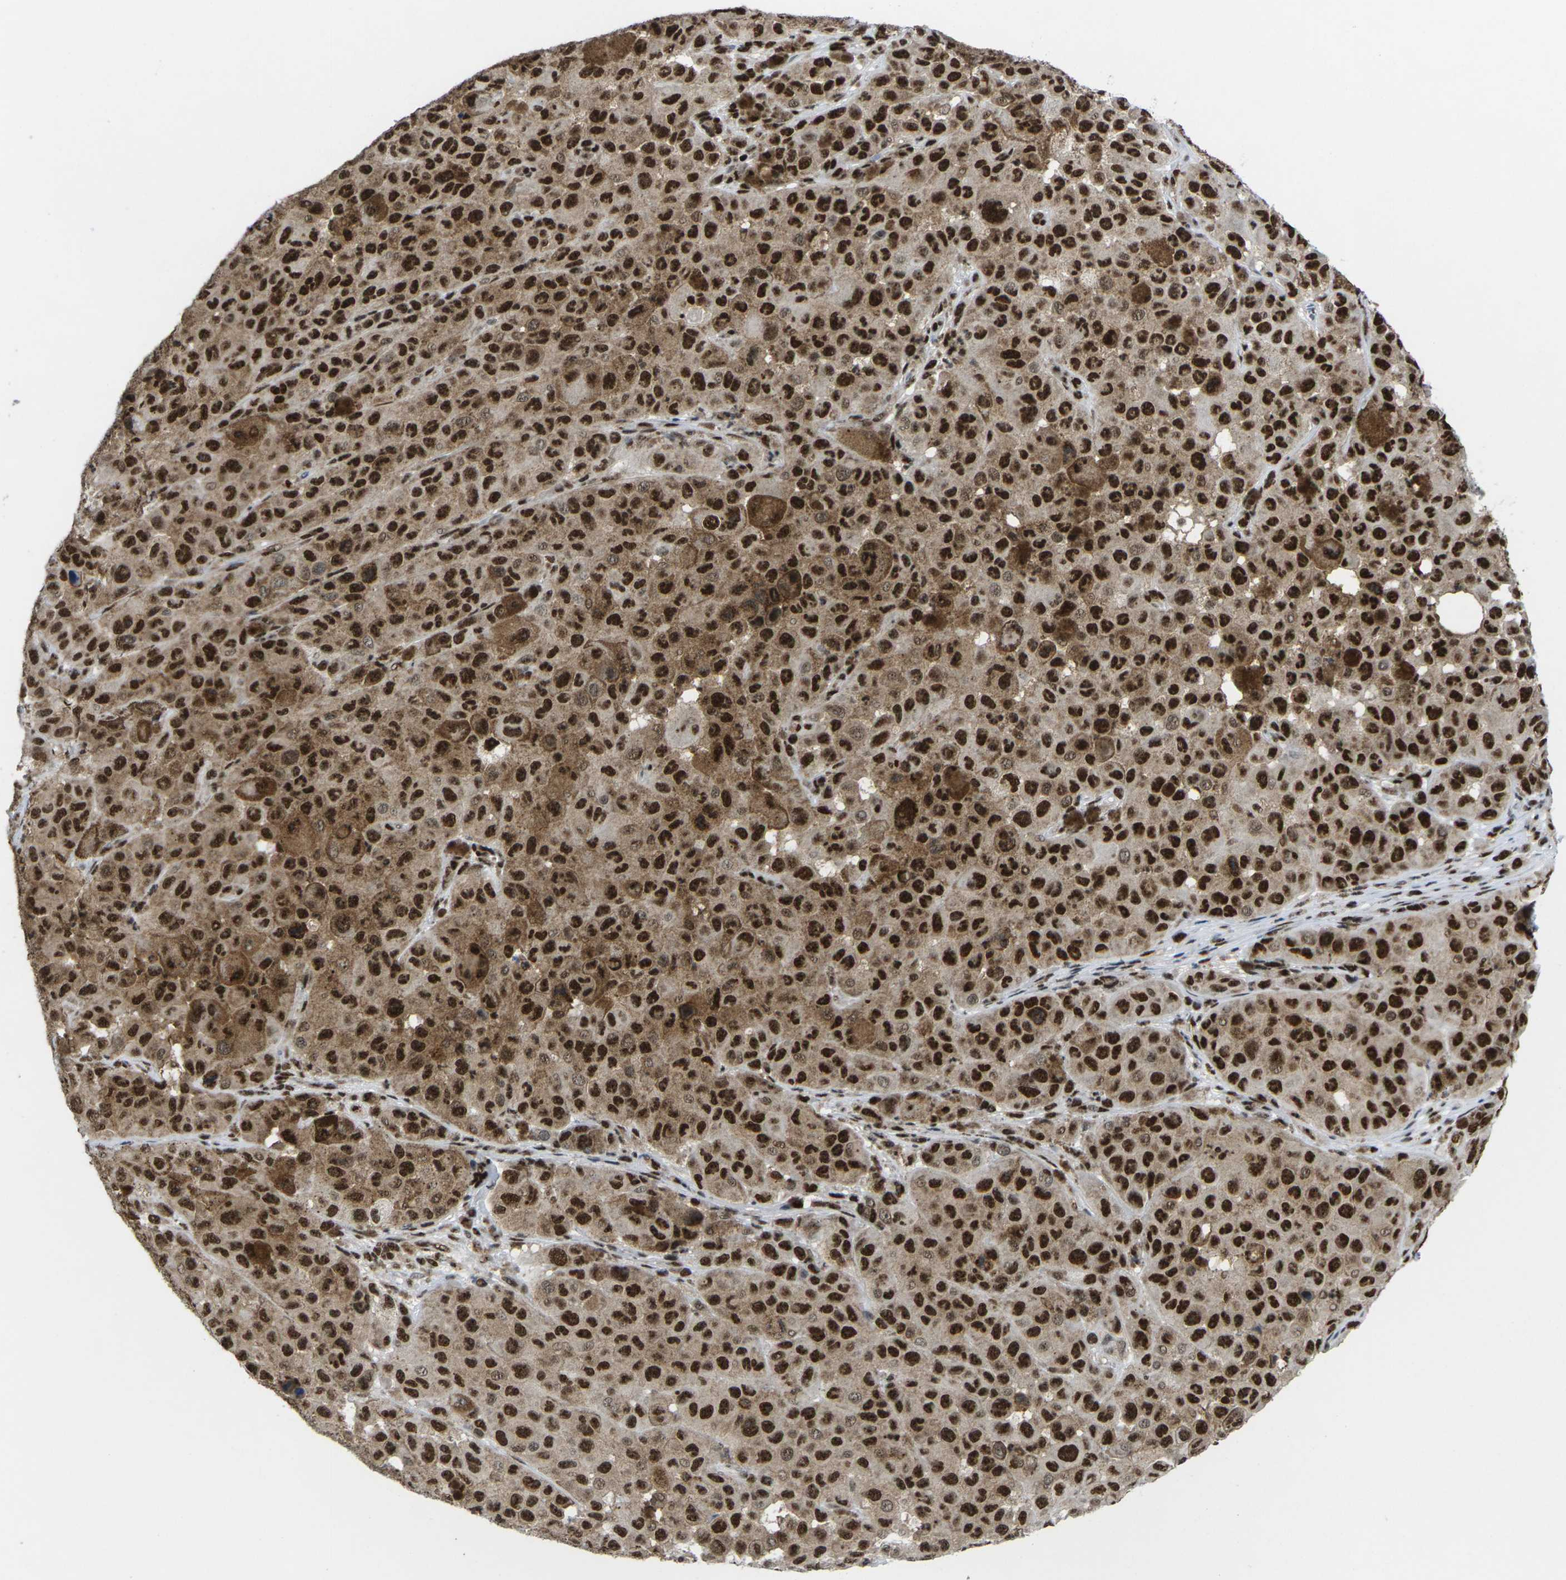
{"staining": {"intensity": "strong", "quantity": ">75%", "location": "cytoplasmic/membranous,nuclear"}, "tissue": "melanoma", "cell_type": "Tumor cells", "image_type": "cancer", "snomed": [{"axis": "morphology", "description": "Malignant melanoma, NOS"}, {"axis": "topography", "description": "Skin"}], "caption": "Malignant melanoma stained with a brown dye reveals strong cytoplasmic/membranous and nuclear positive positivity in approximately >75% of tumor cells.", "gene": "MAGOH", "patient": {"sex": "male", "age": 96}}